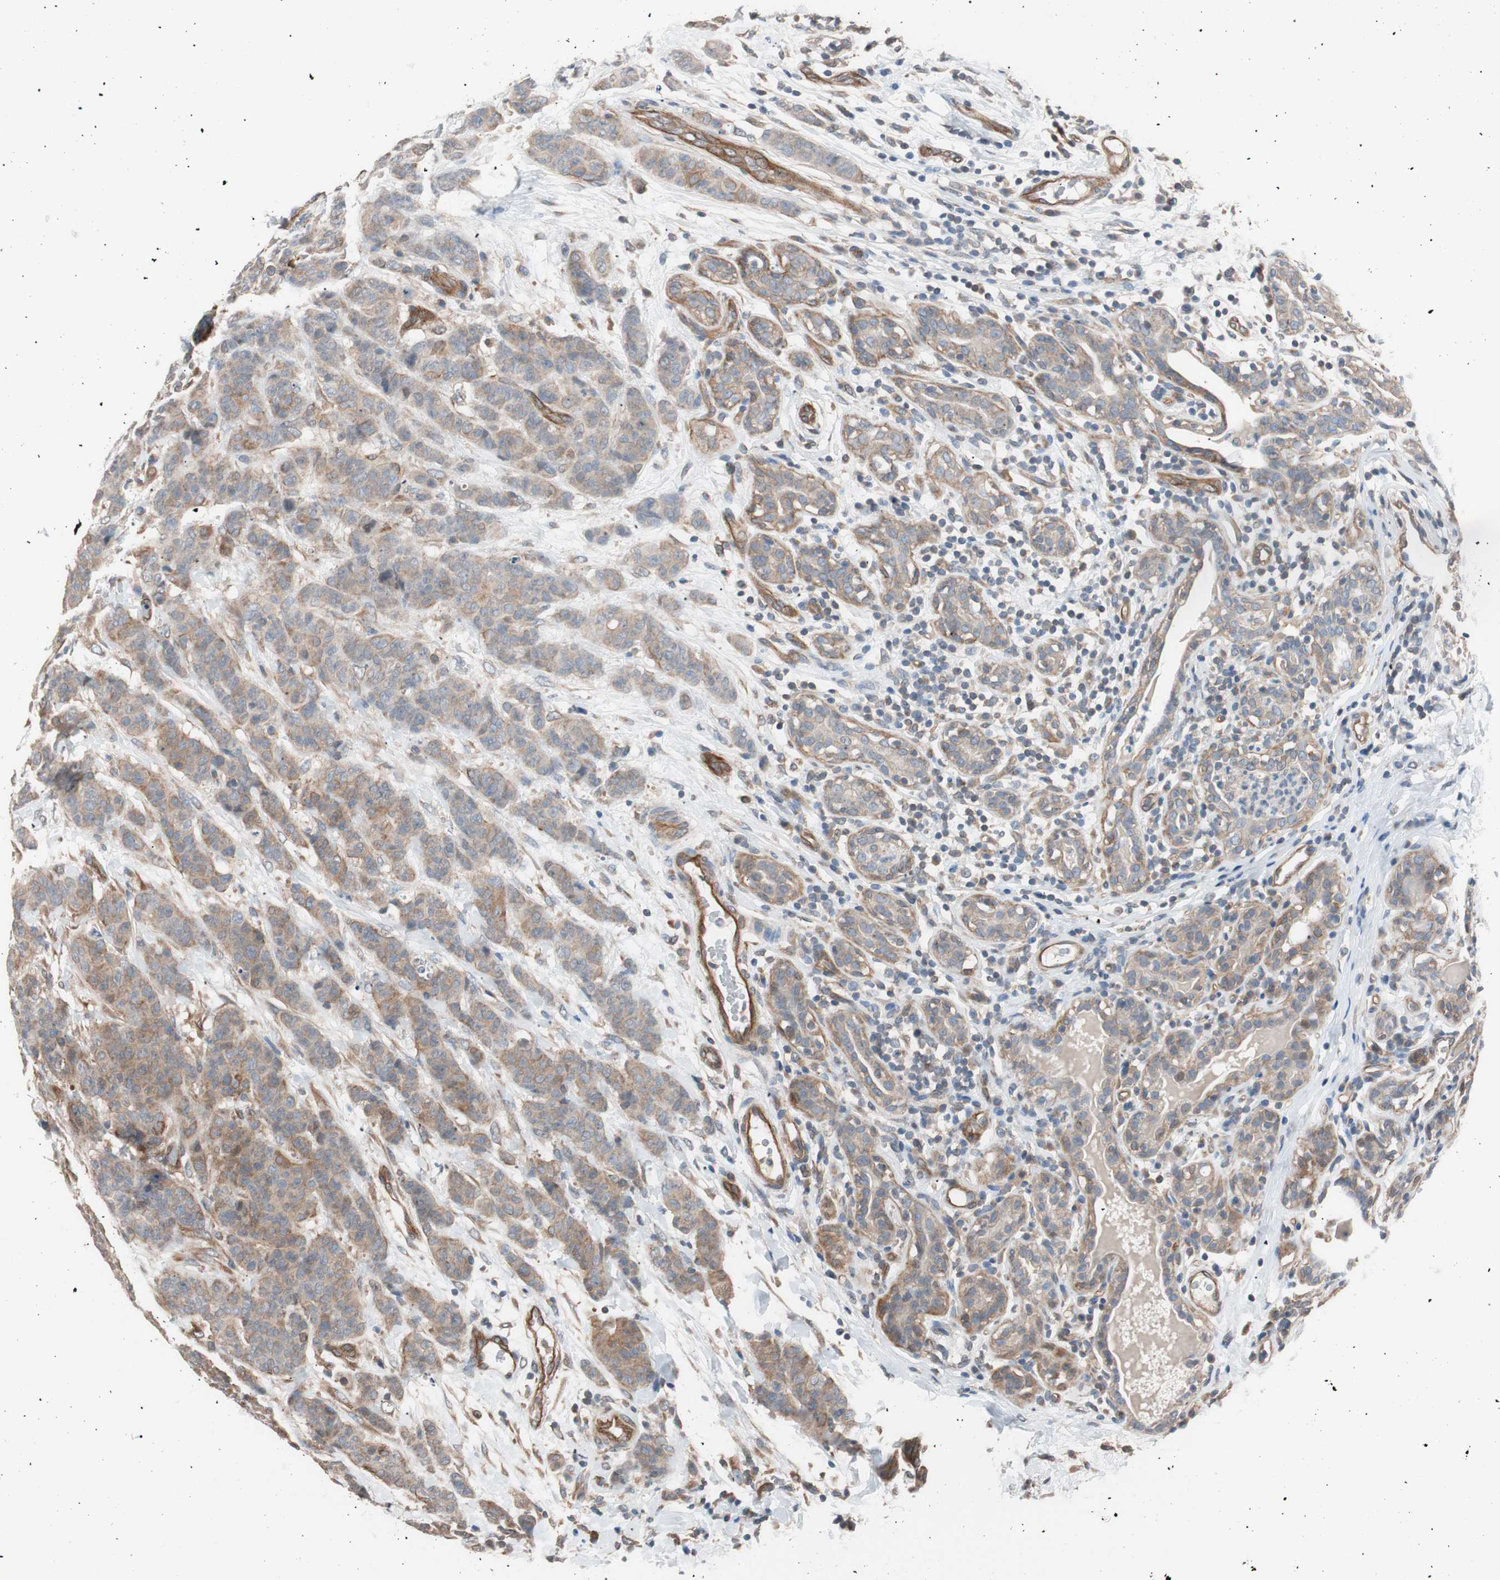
{"staining": {"intensity": "weak", "quantity": "25%-75%", "location": "cytoplasmic/membranous"}, "tissue": "breast cancer", "cell_type": "Tumor cells", "image_type": "cancer", "snomed": [{"axis": "morphology", "description": "Duct carcinoma"}, {"axis": "topography", "description": "Breast"}], "caption": "Approximately 25%-75% of tumor cells in breast cancer display weak cytoplasmic/membranous protein expression as visualized by brown immunohistochemical staining.", "gene": "SMG1", "patient": {"sex": "female", "age": 40}}